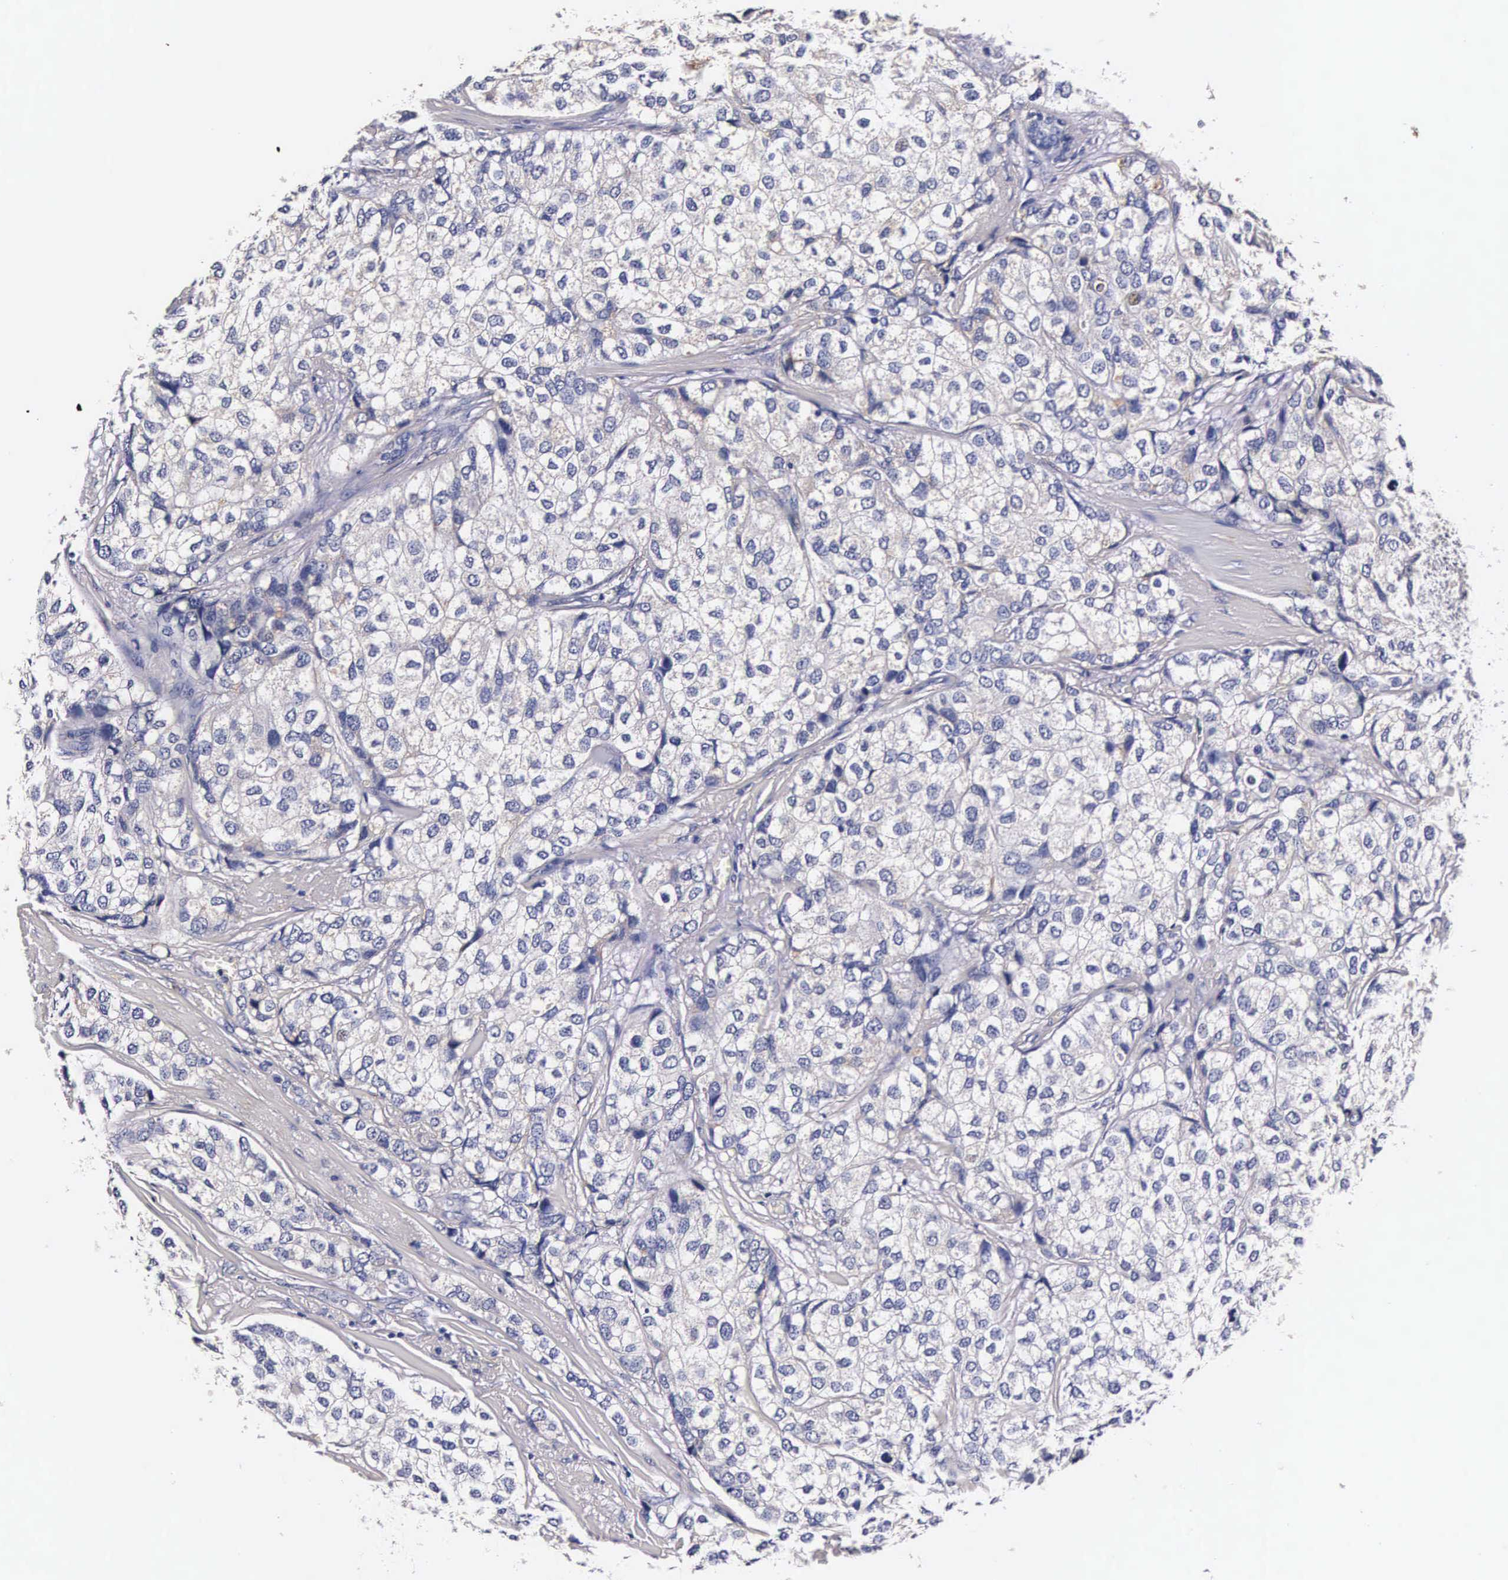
{"staining": {"intensity": "negative", "quantity": "none", "location": "none"}, "tissue": "breast cancer", "cell_type": "Tumor cells", "image_type": "cancer", "snomed": [{"axis": "morphology", "description": "Duct carcinoma"}, {"axis": "topography", "description": "Breast"}], "caption": "This is an immunohistochemistry (IHC) photomicrograph of human breast cancer. There is no positivity in tumor cells.", "gene": "CTSB", "patient": {"sex": "female", "age": 68}}